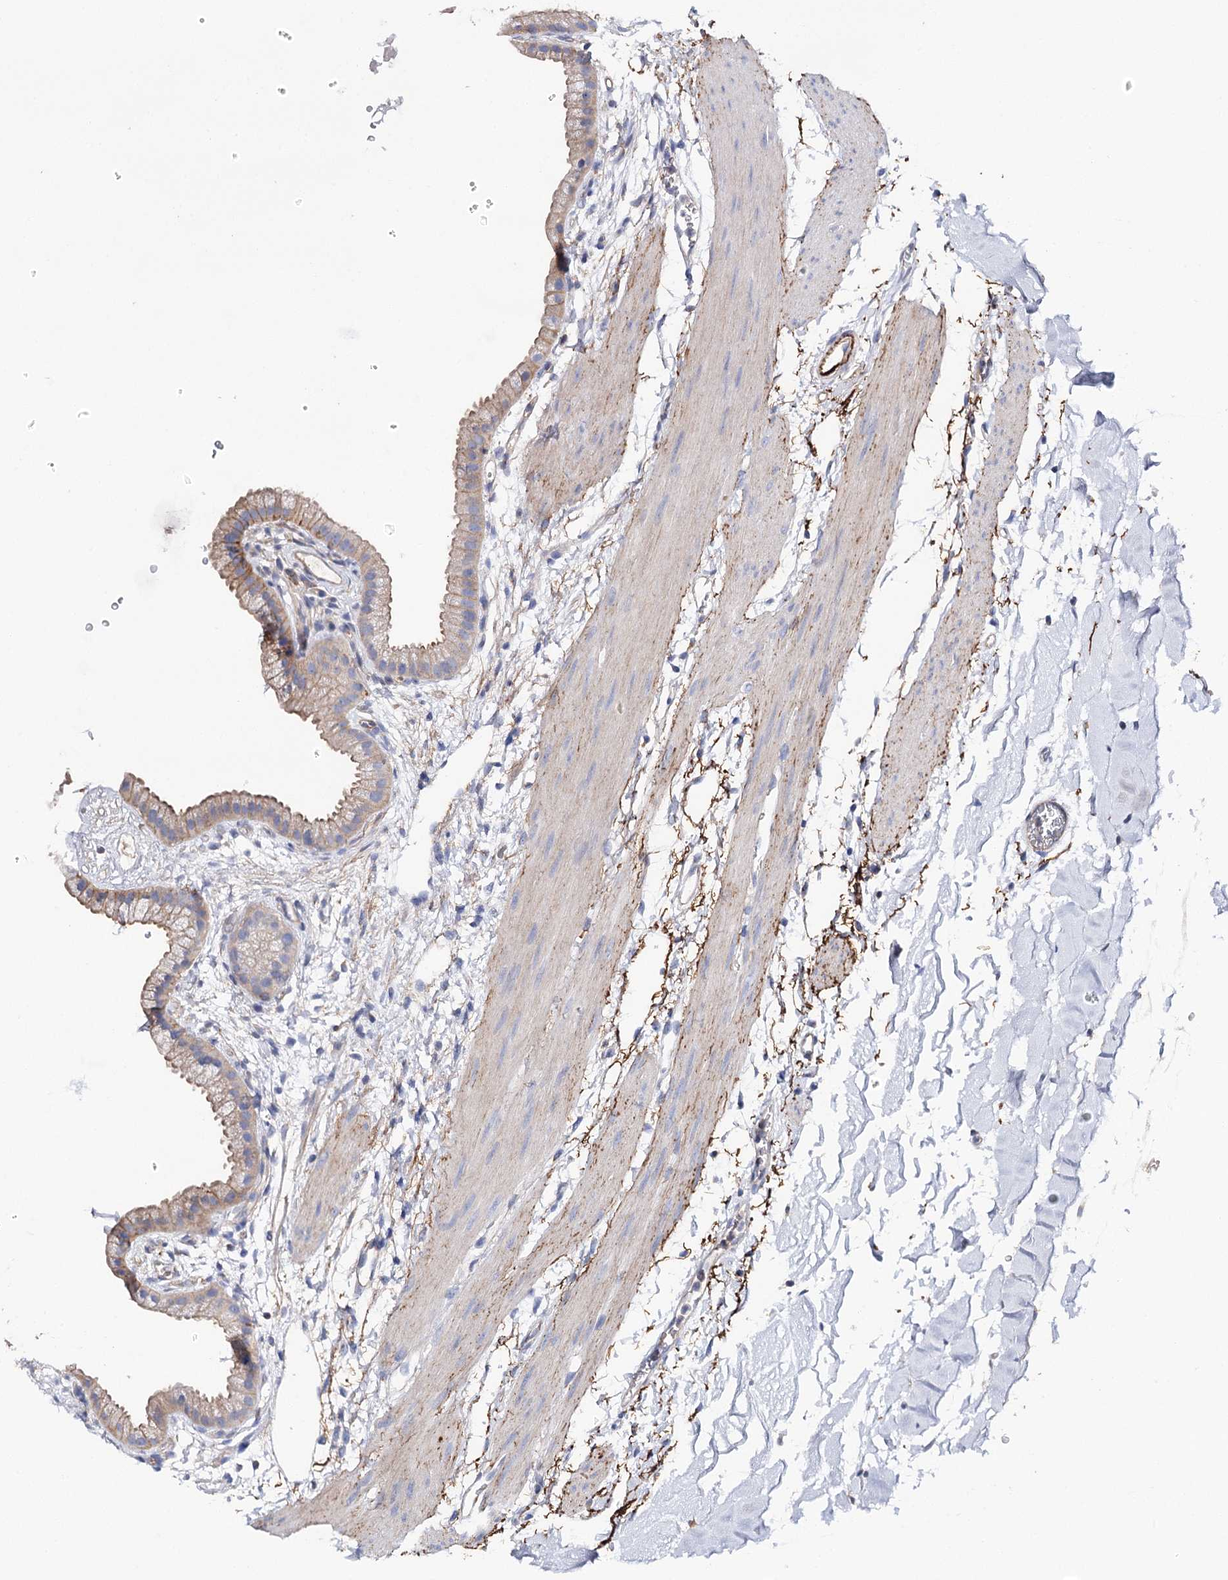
{"staining": {"intensity": "weak", "quantity": "<25%", "location": "cytoplasmic/membranous"}, "tissue": "gallbladder", "cell_type": "Glandular cells", "image_type": "normal", "snomed": [{"axis": "morphology", "description": "Normal tissue, NOS"}, {"axis": "topography", "description": "Gallbladder"}], "caption": "Immunohistochemistry histopathology image of normal gallbladder stained for a protein (brown), which exhibits no expression in glandular cells.", "gene": "EPYC", "patient": {"sex": "female", "age": 64}}